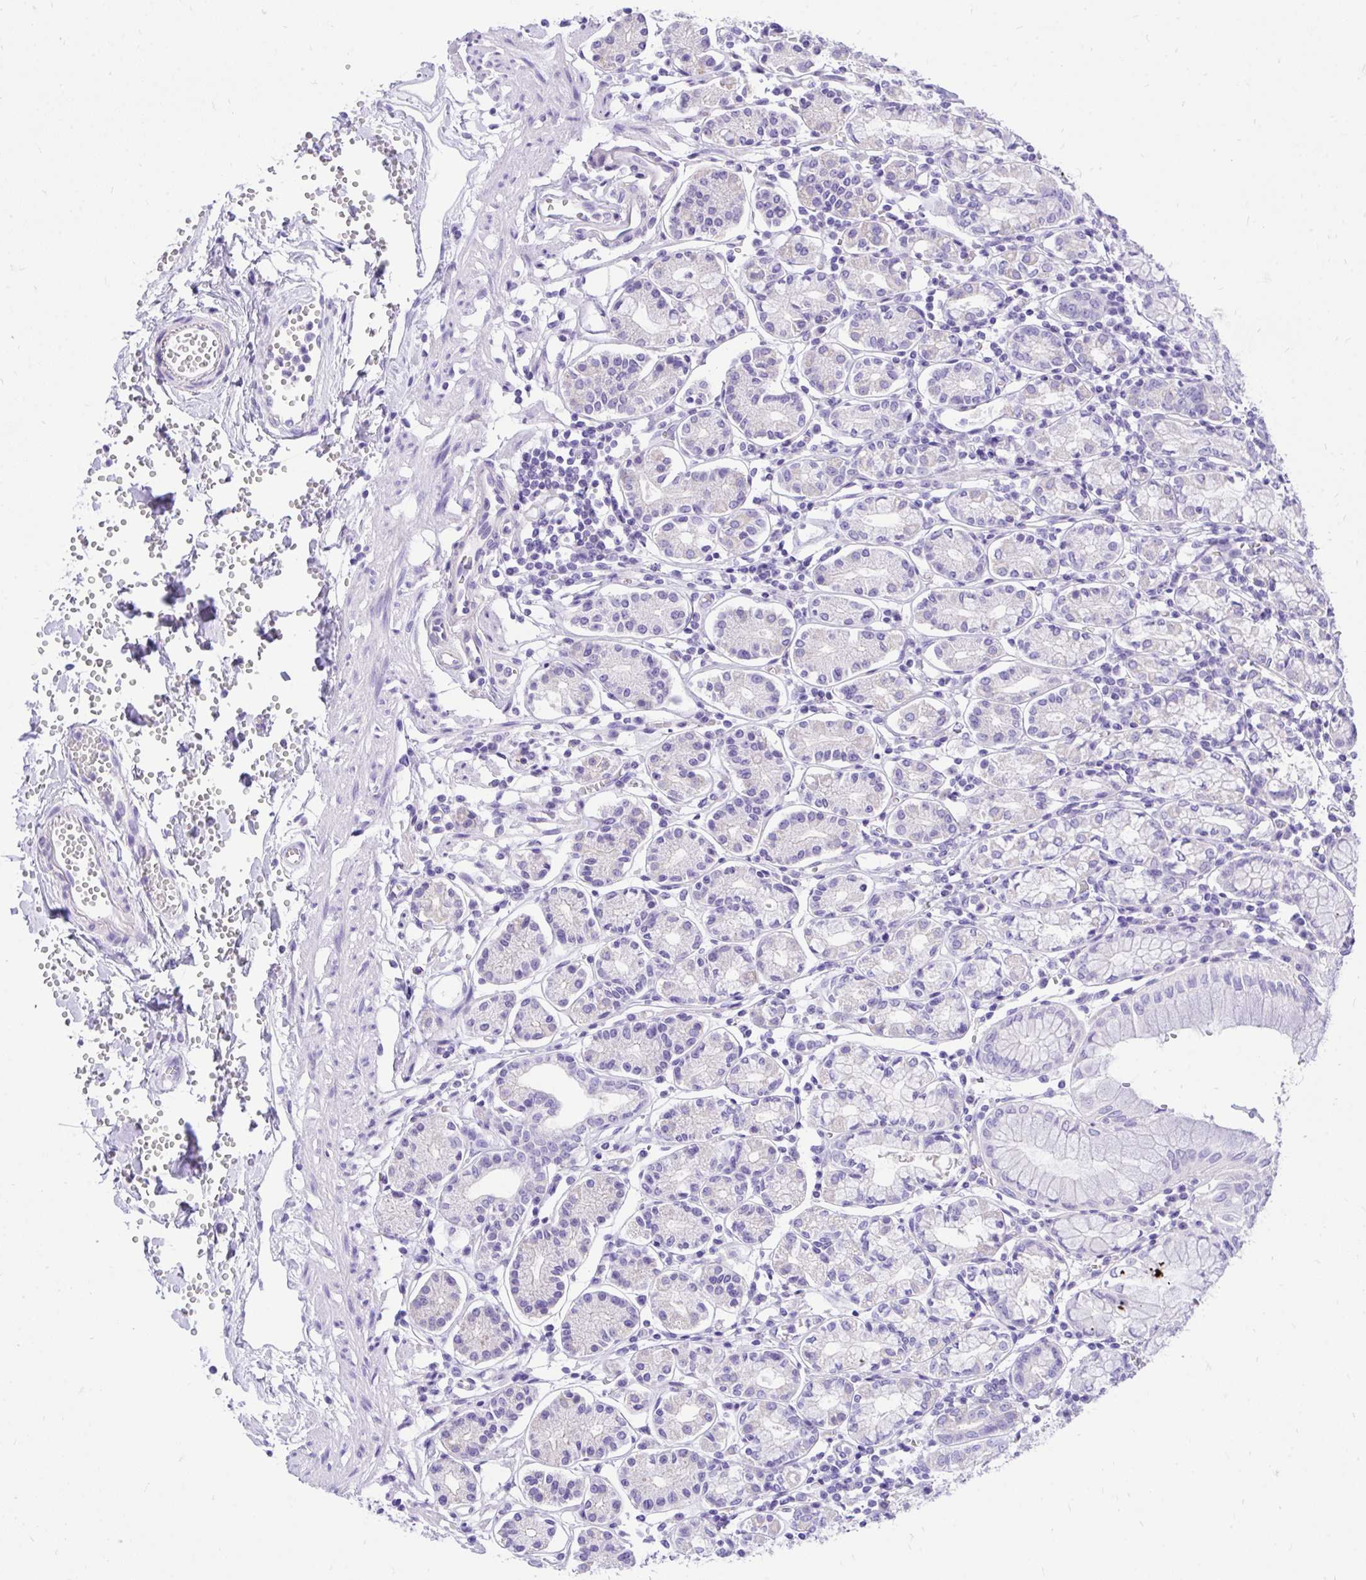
{"staining": {"intensity": "negative", "quantity": "none", "location": "none"}, "tissue": "stomach", "cell_type": "Glandular cells", "image_type": "normal", "snomed": [{"axis": "morphology", "description": "Normal tissue, NOS"}, {"axis": "topography", "description": "Stomach"}], "caption": "An image of human stomach is negative for staining in glandular cells. (Immunohistochemistry, brightfield microscopy, high magnification).", "gene": "MON1A", "patient": {"sex": "female", "age": 62}}